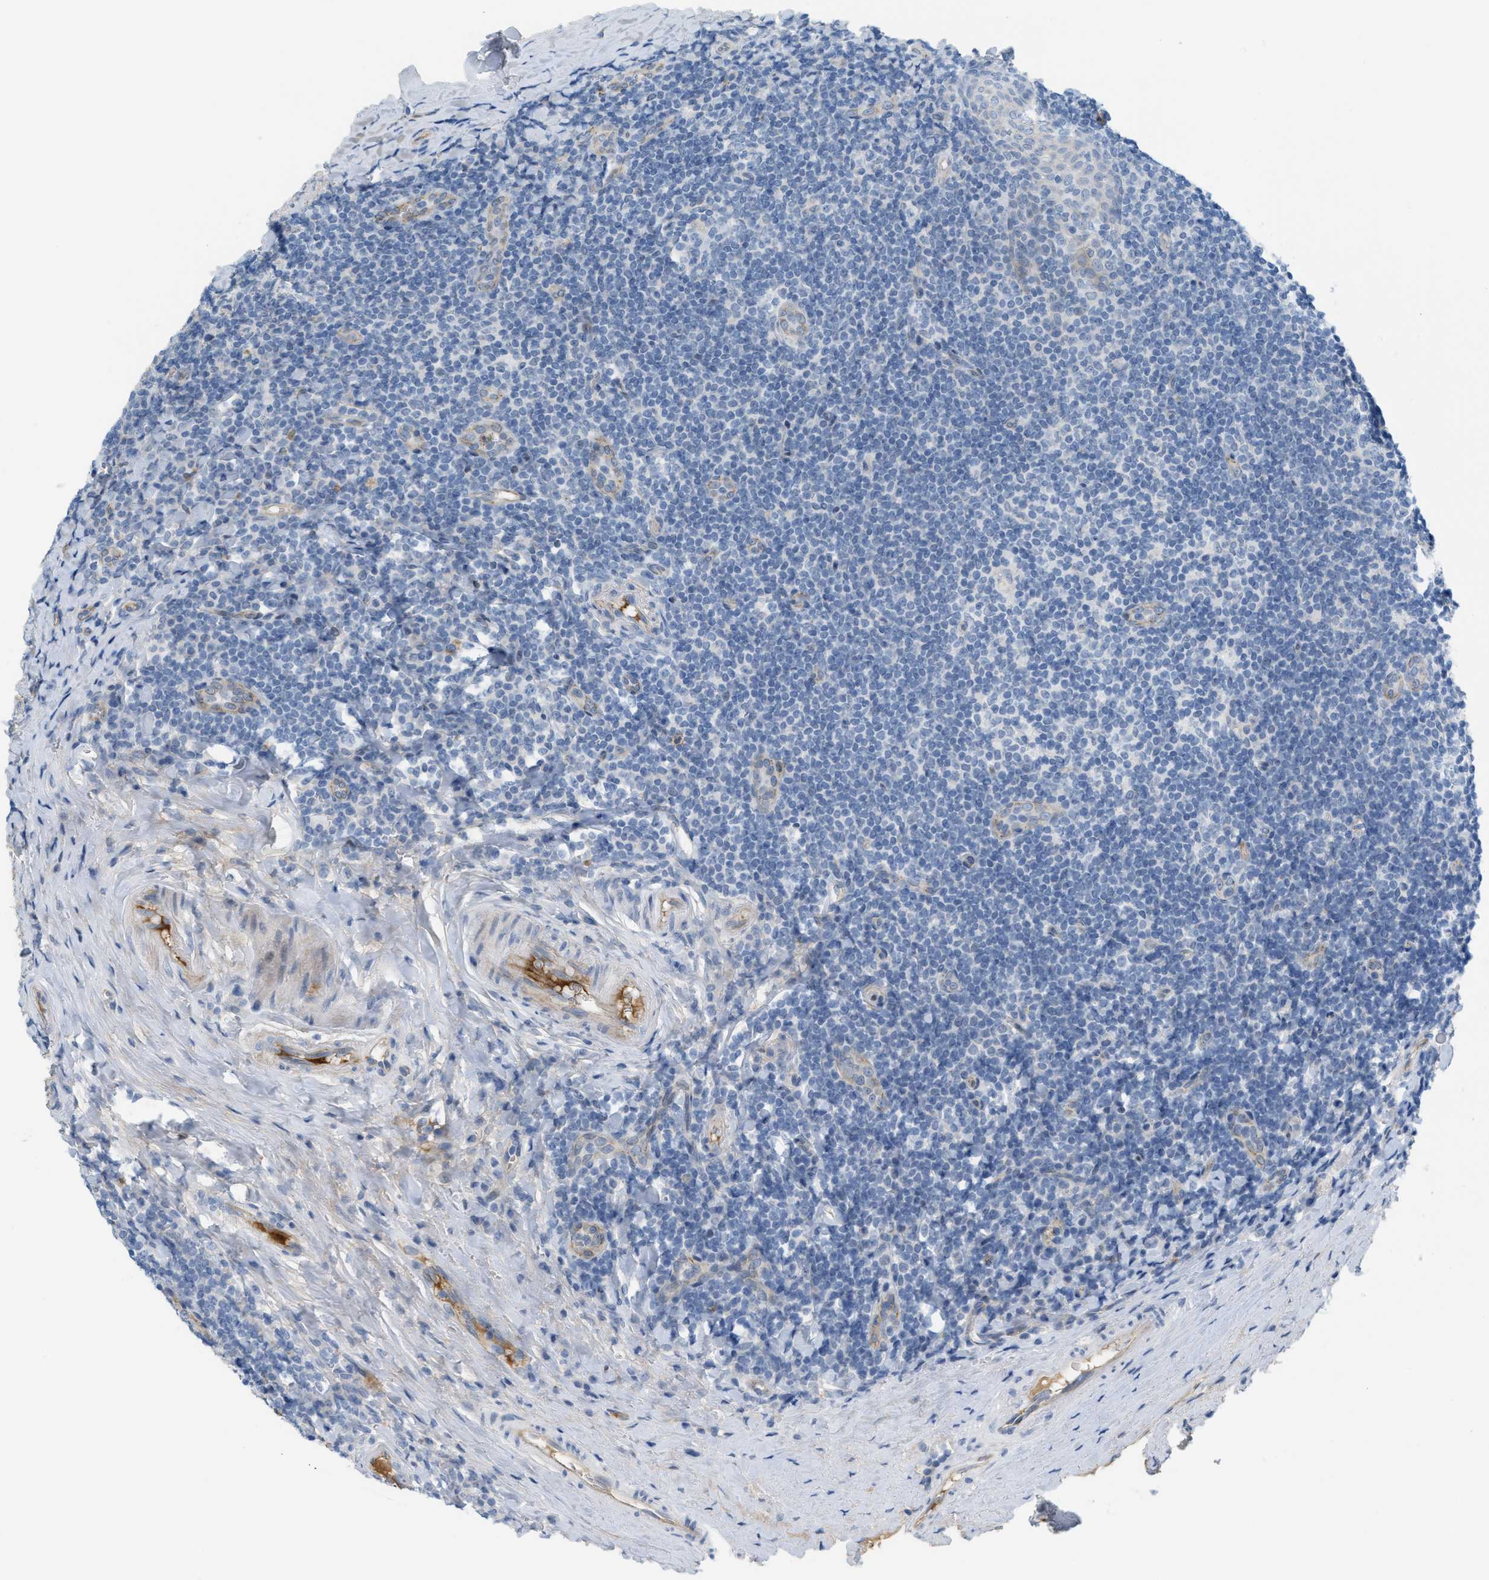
{"staining": {"intensity": "negative", "quantity": "none", "location": "none"}, "tissue": "tonsil", "cell_type": "Germinal center cells", "image_type": "normal", "snomed": [{"axis": "morphology", "description": "Normal tissue, NOS"}, {"axis": "topography", "description": "Tonsil"}], "caption": "This is an immunohistochemistry image of benign human tonsil. There is no positivity in germinal center cells.", "gene": "CRB3", "patient": {"sex": "male", "age": 37}}